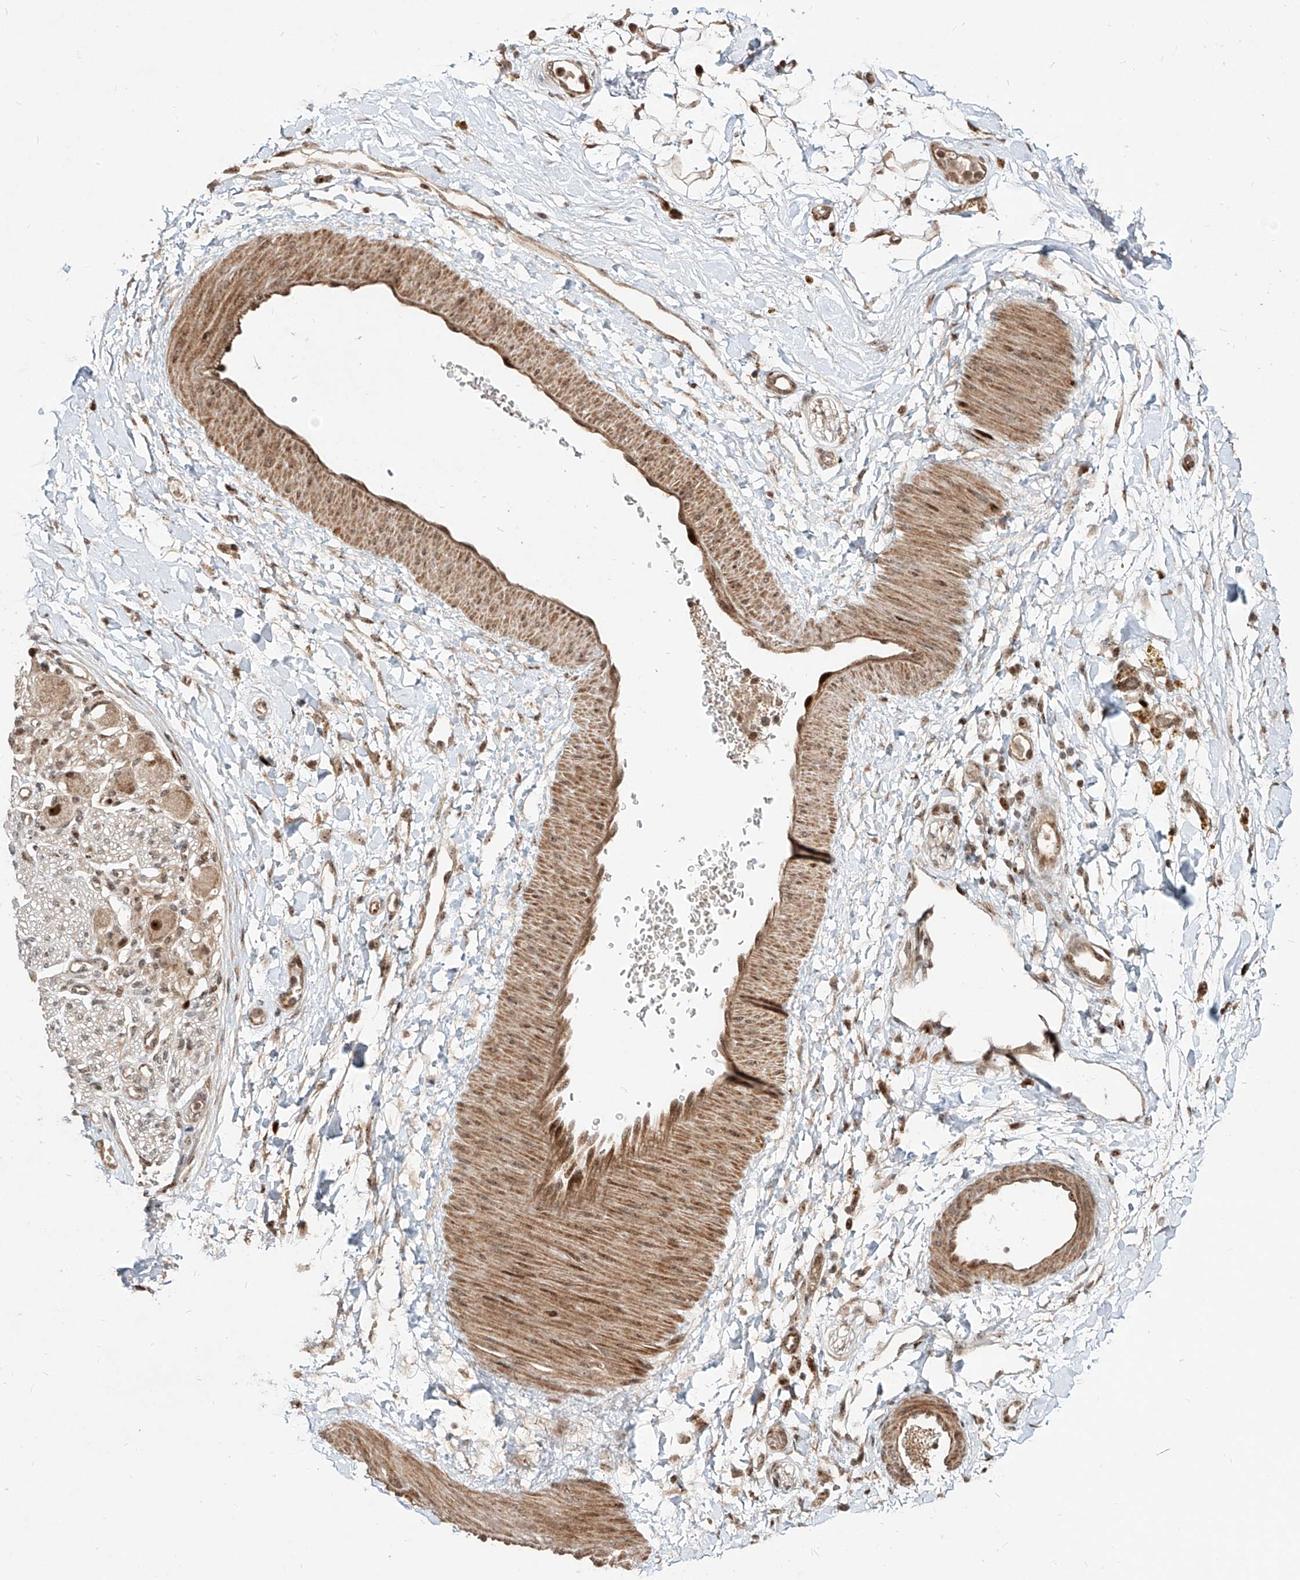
{"staining": {"intensity": "negative", "quantity": "none", "location": "none"}, "tissue": "adipose tissue", "cell_type": "Adipocytes", "image_type": "normal", "snomed": [{"axis": "morphology", "description": "Normal tissue, NOS"}, {"axis": "topography", "description": "Kidney"}, {"axis": "topography", "description": "Peripheral nerve tissue"}], "caption": "The photomicrograph displays no staining of adipocytes in unremarkable adipose tissue.", "gene": "ZNF710", "patient": {"sex": "male", "age": 7}}